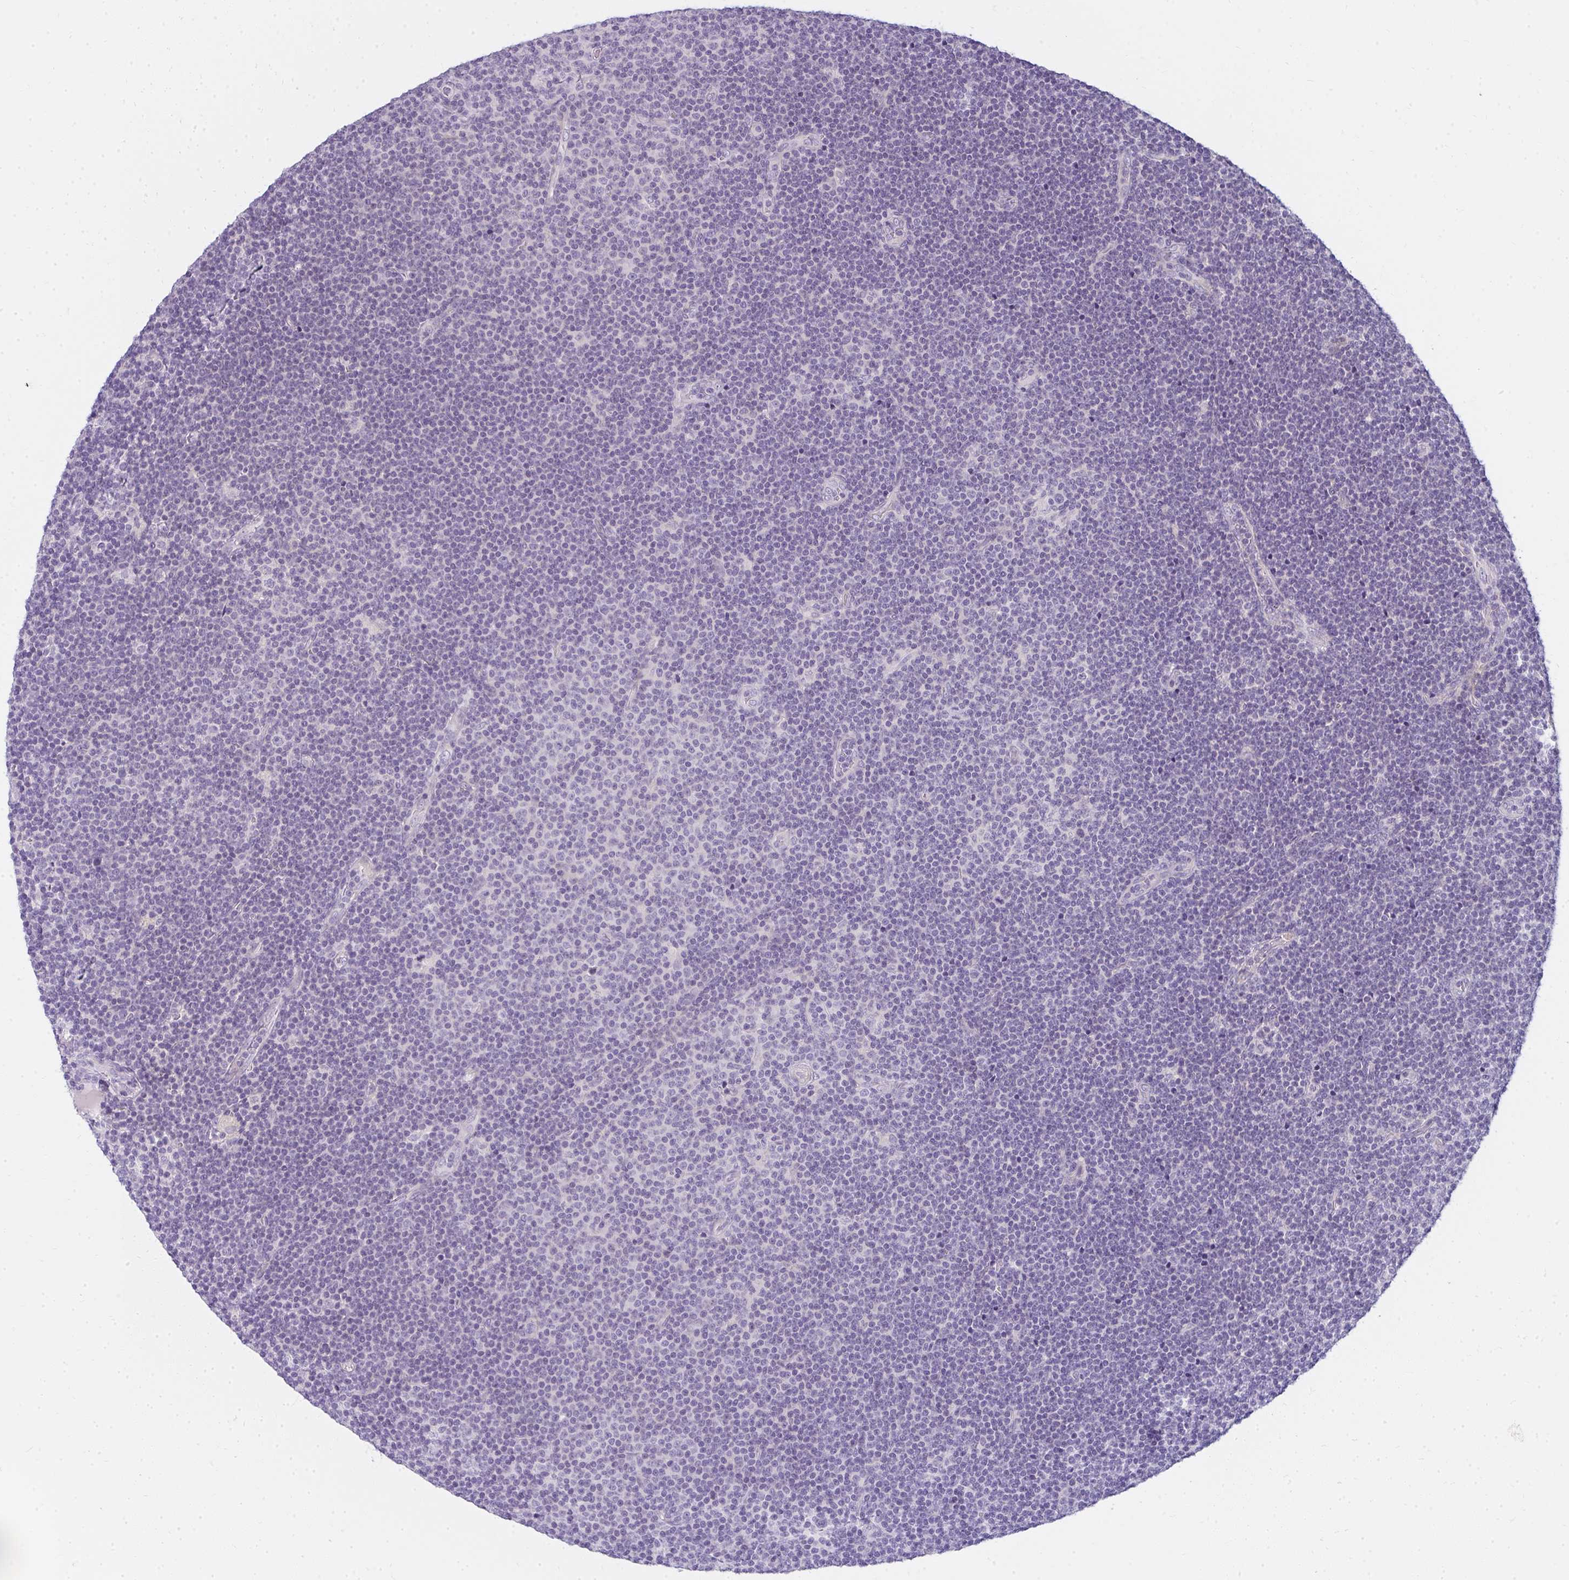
{"staining": {"intensity": "negative", "quantity": "none", "location": "none"}, "tissue": "lymphoma", "cell_type": "Tumor cells", "image_type": "cancer", "snomed": [{"axis": "morphology", "description": "Malignant lymphoma, non-Hodgkin's type, Low grade"}, {"axis": "topography", "description": "Lymph node"}], "caption": "Photomicrograph shows no protein expression in tumor cells of lymphoma tissue.", "gene": "PPP1R3G", "patient": {"sex": "male", "age": 48}}